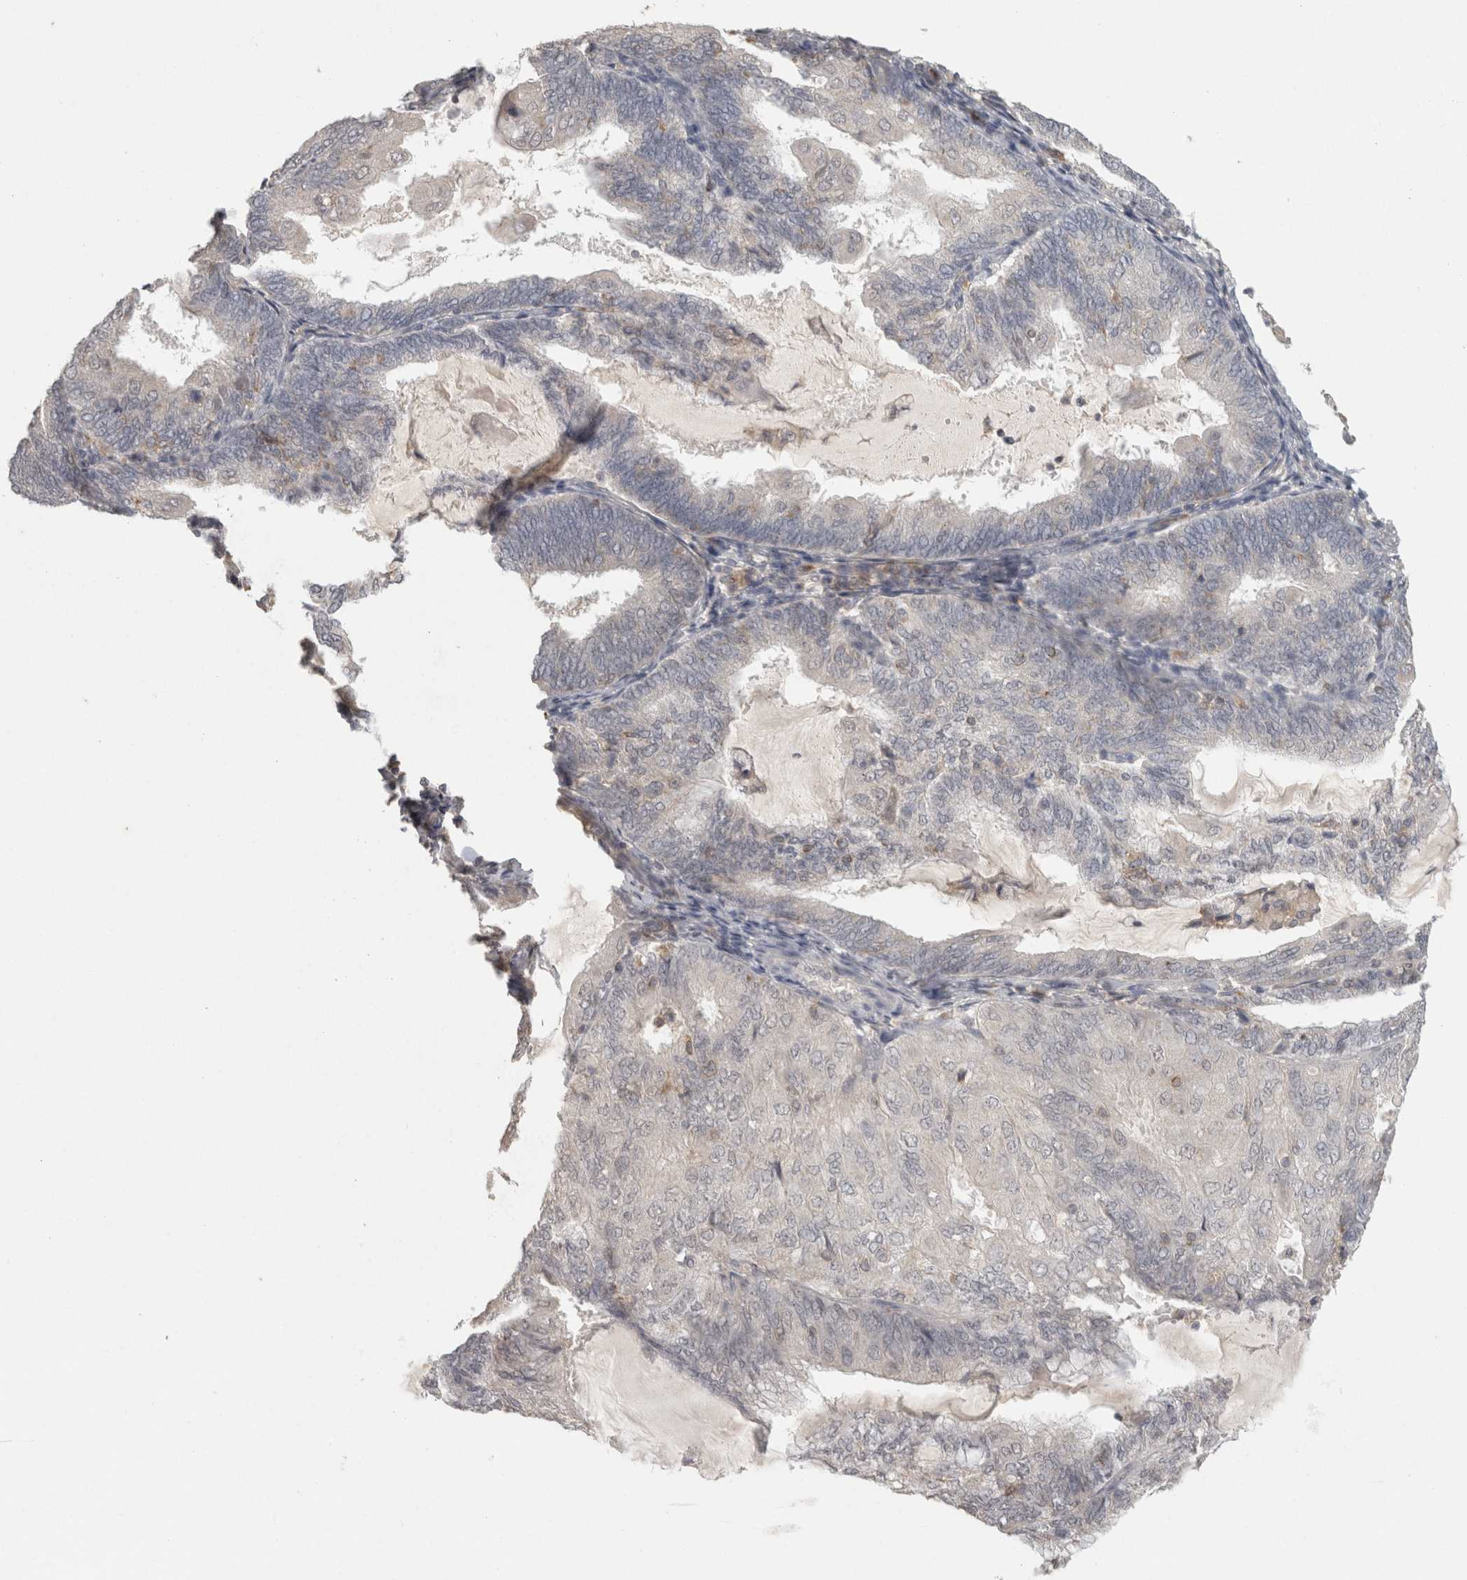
{"staining": {"intensity": "negative", "quantity": "none", "location": "none"}, "tissue": "endometrial cancer", "cell_type": "Tumor cells", "image_type": "cancer", "snomed": [{"axis": "morphology", "description": "Adenocarcinoma, NOS"}, {"axis": "topography", "description": "Endometrium"}], "caption": "Tumor cells are negative for brown protein staining in endometrial cancer.", "gene": "HAVCR2", "patient": {"sex": "female", "age": 81}}